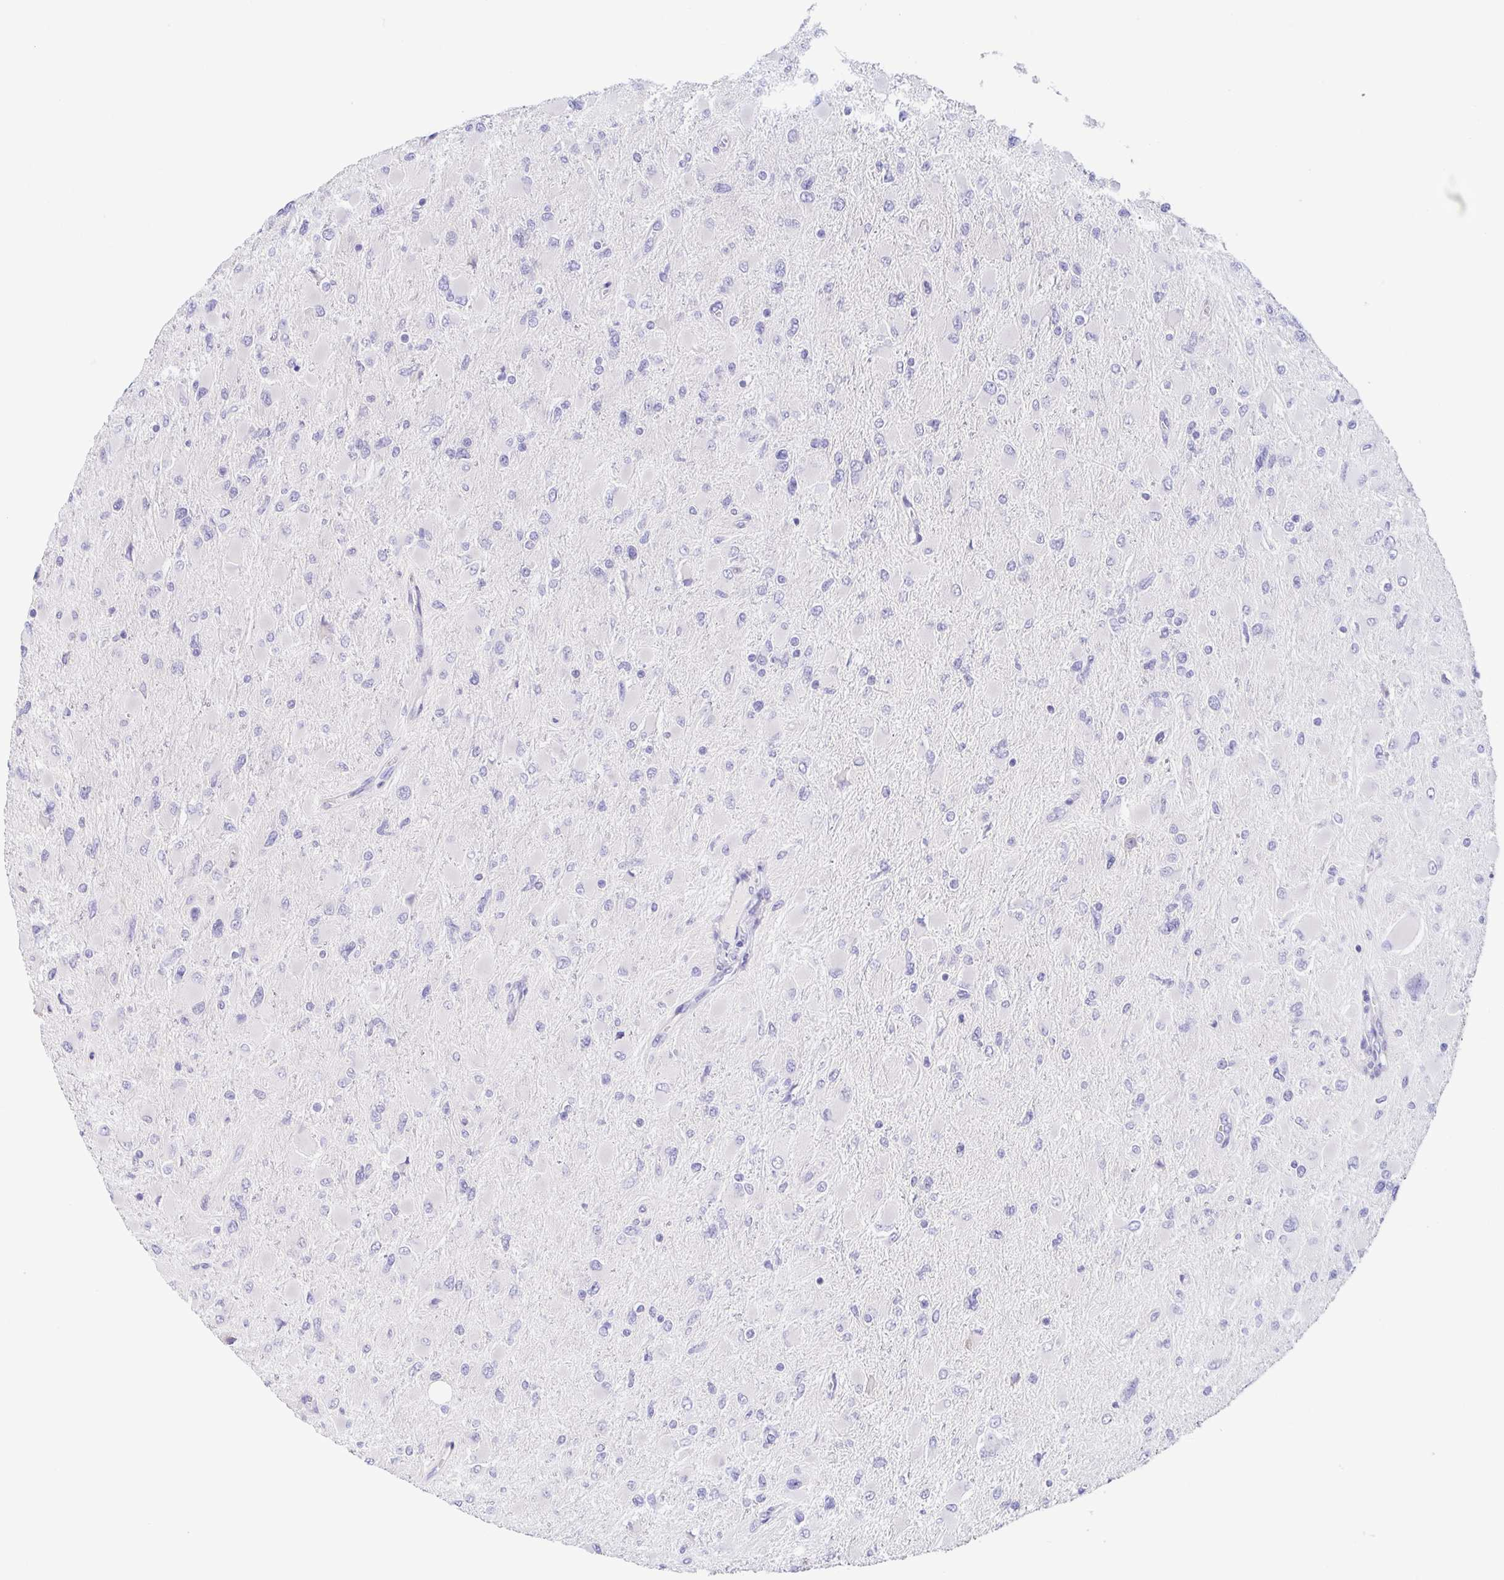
{"staining": {"intensity": "negative", "quantity": "none", "location": "none"}, "tissue": "glioma", "cell_type": "Tumor cells", "image_type": "cancer", "snomed": [{"axis": "morphology", "description": "Glioma, malignant, High grade"}, {"axis": "topography", "description": "Cerebral cortex"}], "caption": "The histopathology image exhibits no significant expression in tumor cells of malignant high-grade glioma.", "gene": "TREH", "patient": {"sex": "female", "age": 36}}